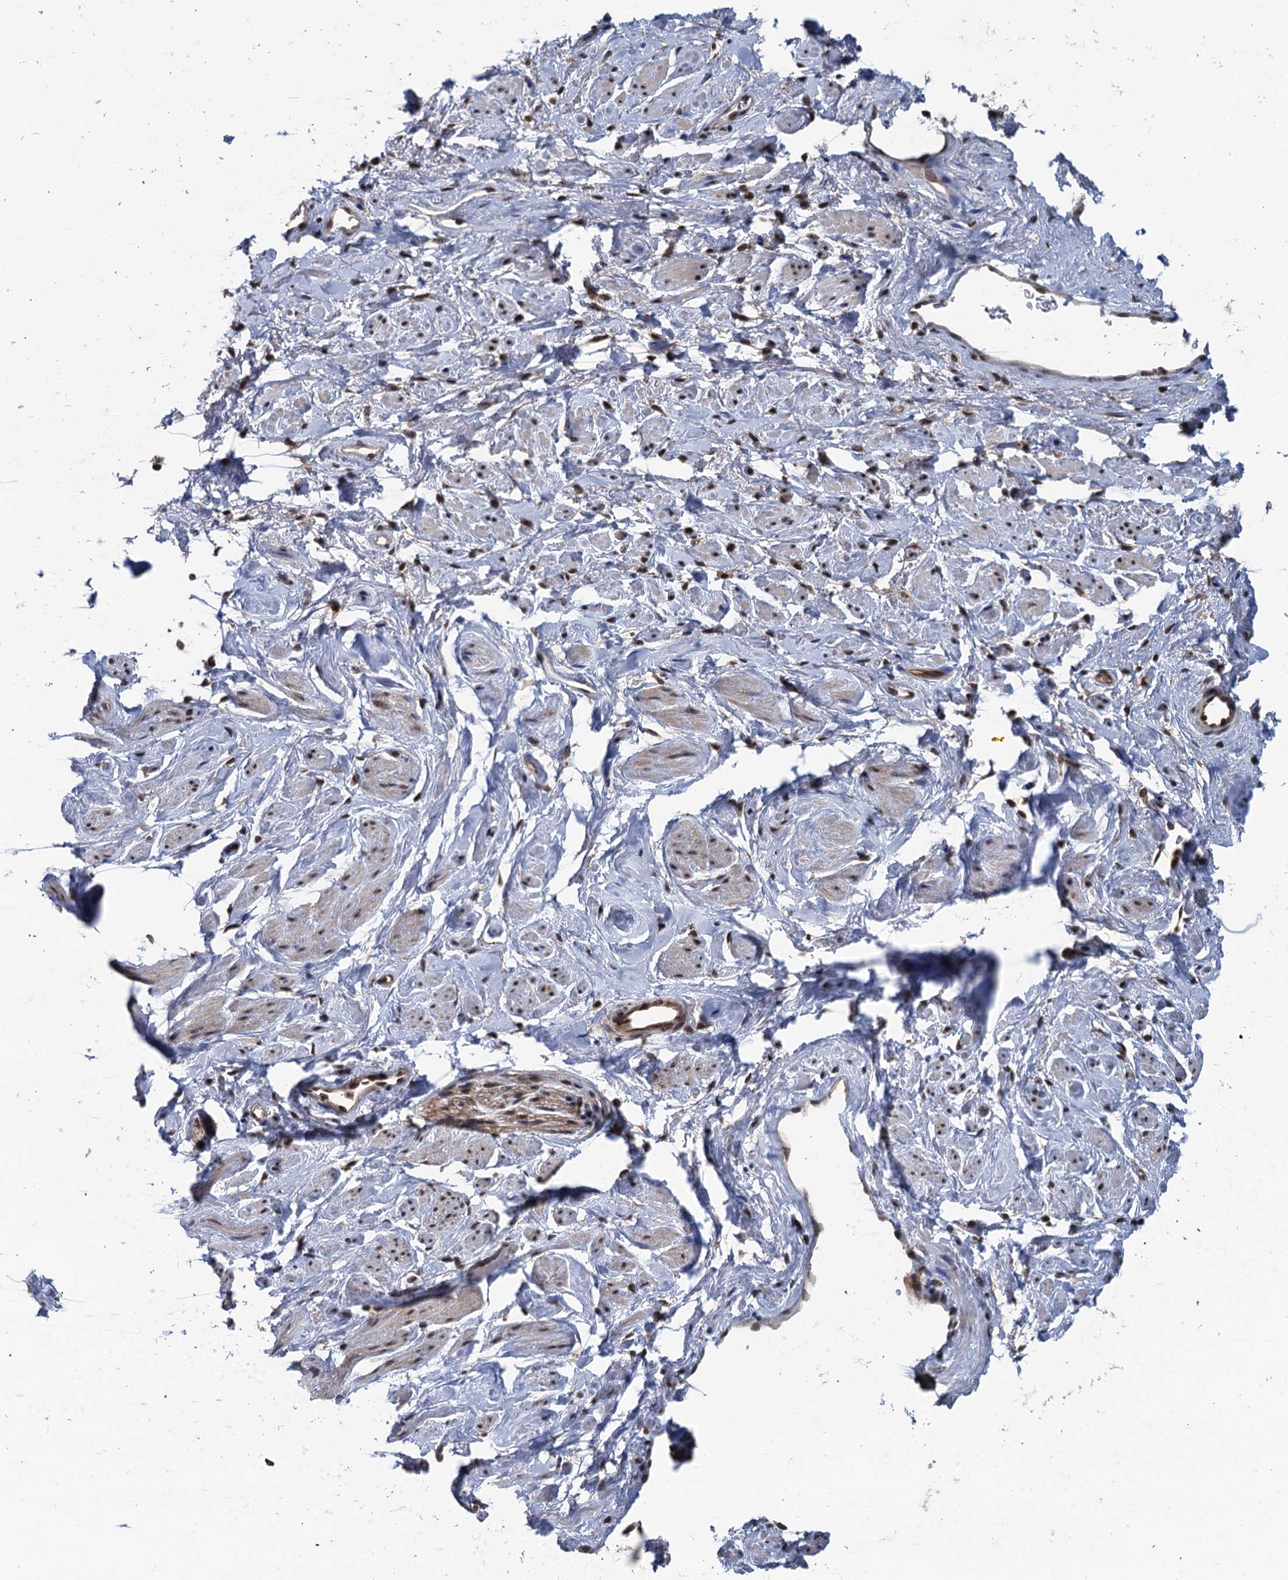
{"staining": {"intensity": "strong", "quantity": ">75%", "location": "nuclear"}, "tissue": "adipose tissue", "cell_type": "Adipocytes", "image_type": "normal", "snomed": [{"axis": "morphology", "description": "Normal tissue, NOS"}, {"axis": "morphology", "description": "Adenocarcinoma, NOS"}, {"axis": "topography", "description": "Rectum"}, {"axis": "topography", "description": "Vagina"}, {"axis": "topography", "description": "Peripheral nerve tissue"}], "caption": "Brown immunohistochemical staining in normal human adipose tissue exhibits strong nuclear expression in about >75% of adipocytes.", "gene": "RASSF4", "patient": {"sex": "female", "age": 71}}